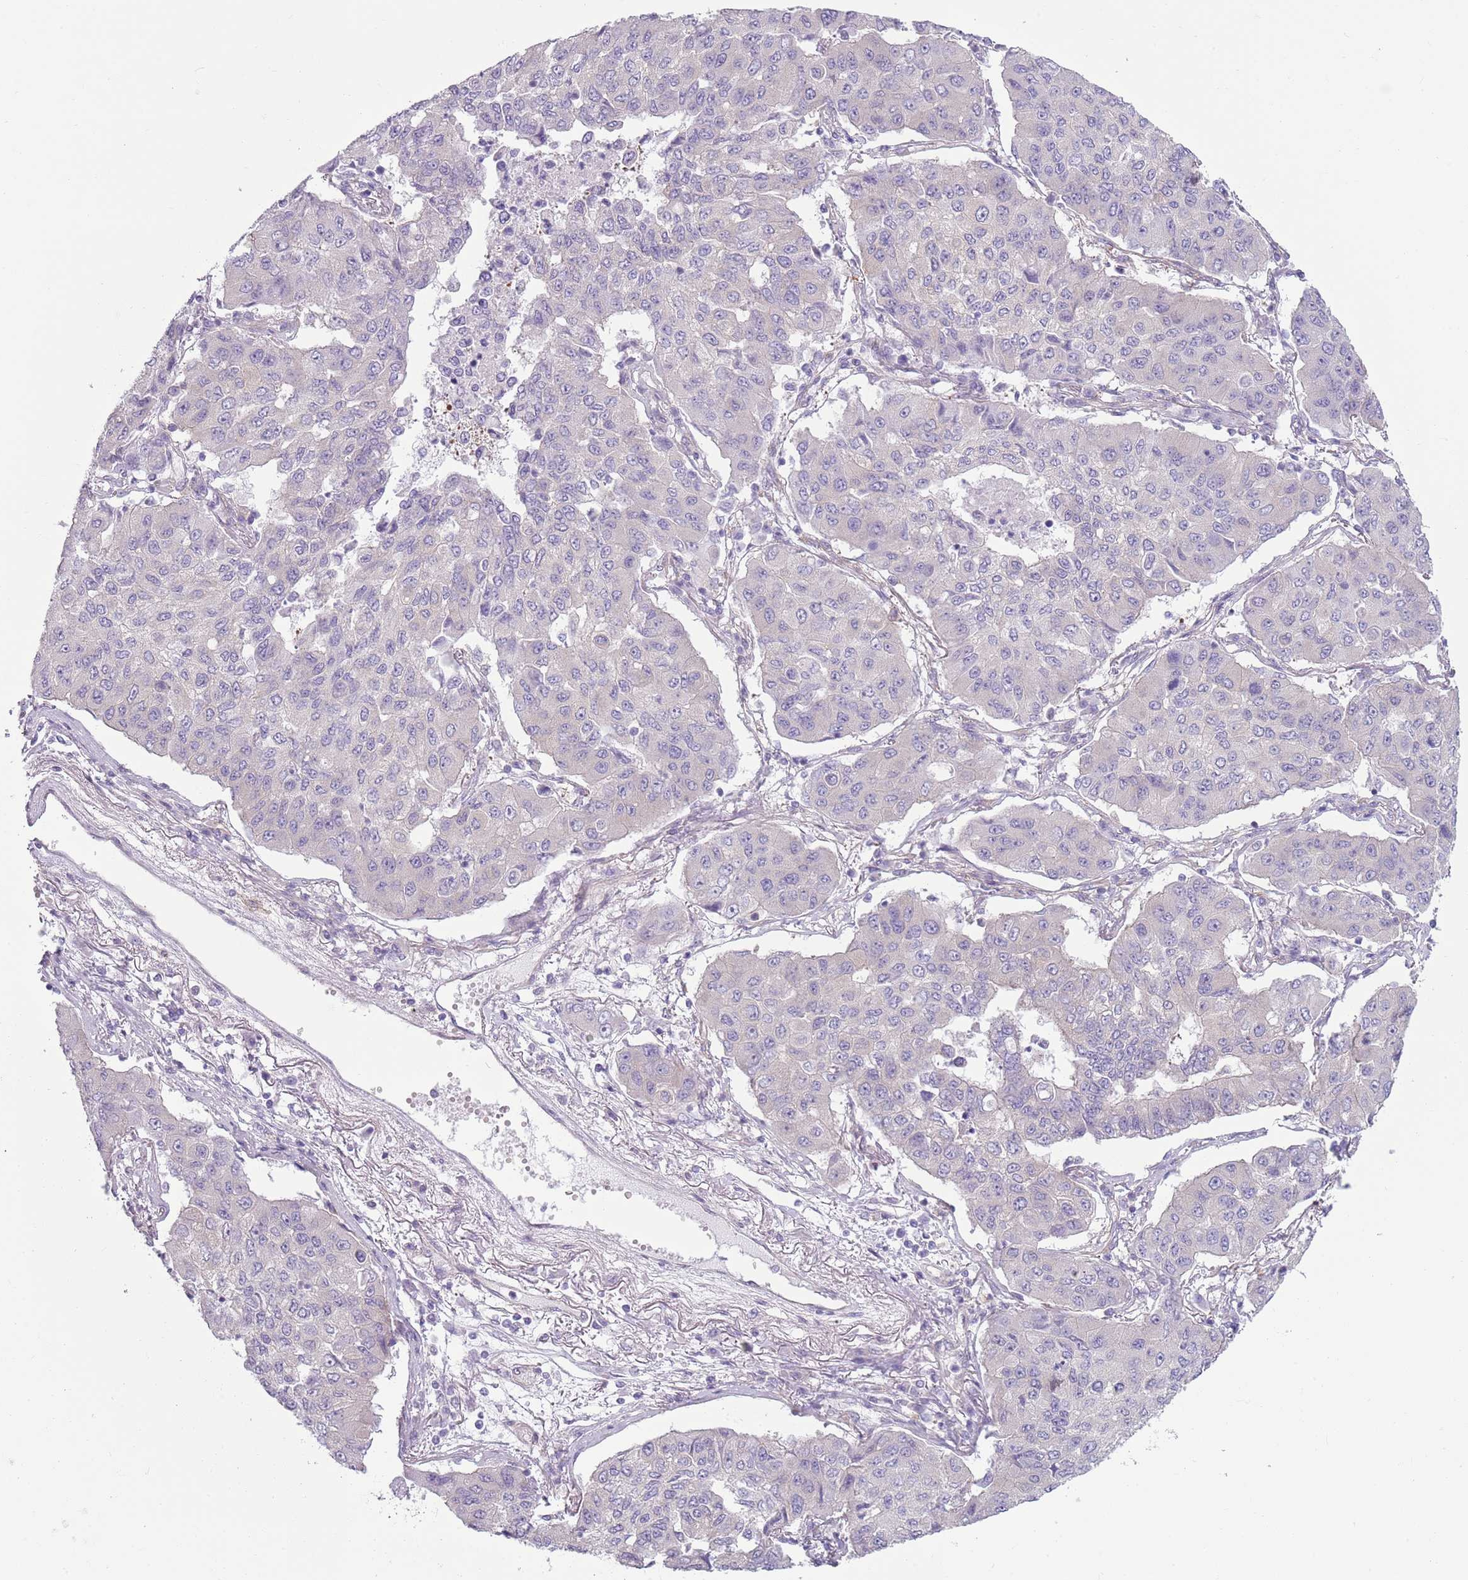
{"staining": {"intensity": "negative", "quantity": "none", "location": "none"}, "tissue": "lung cancer", "cell_type": "Tumor cells", "image_type": "cancer", "snomed": [{"axis": "morphology", "description": "Squamous cell carcinoma, NOS"}, {"axis": "topography", "description": "Lung"}], "caption": "DAB (3,3'-diaminobenzidine) immunohistochemical staining of lung squamous cell carcinoma exhibits no significant positivity in tumor cells. (Brightfield microscopy of DAB IHC at high magnification).", "gene": "SNX1", "patient": {"sex": "male", "age": 74}}